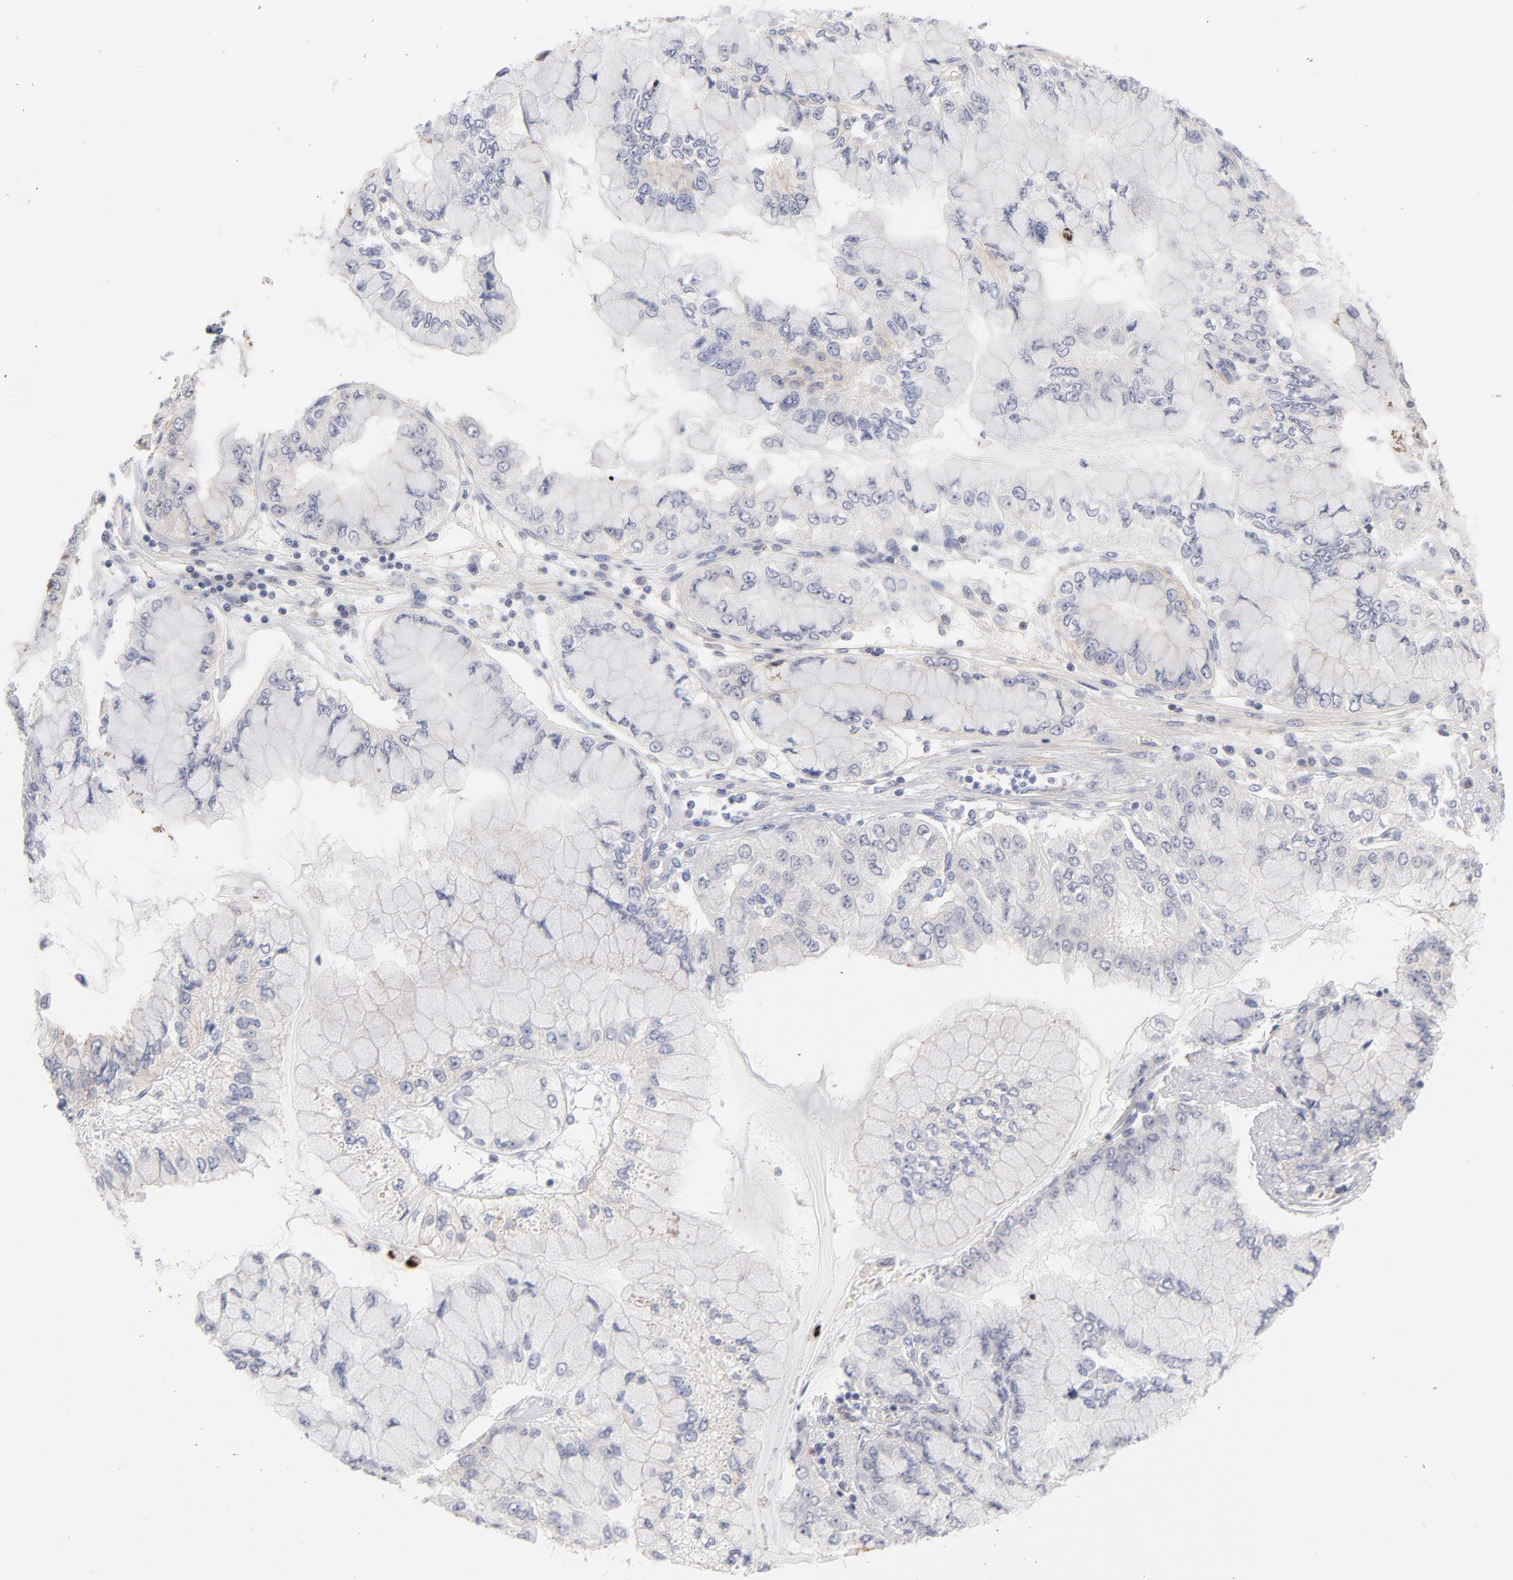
{"staining": {"intensity": "weak", "quantity": "<25%", "location": "cytoplasmic/membranous"}, "tissue": "liver cancer", "cell_type": "Tumor cells", "image_type": "cancer", "snomed": [{"axis": "morphology", "description": "Cholangiocarcinoma"}, {"axis": "topography", "description": "Liver"}], "caption": "This histopathology image is of liver cholangiocarcinoma stained with IHC to label a protein in brown with the nuclei are counter-stained blue. There is no positivity in tumor cells.", "gene": "PARP1", "patient": {"sex": "female", "age": 79}}